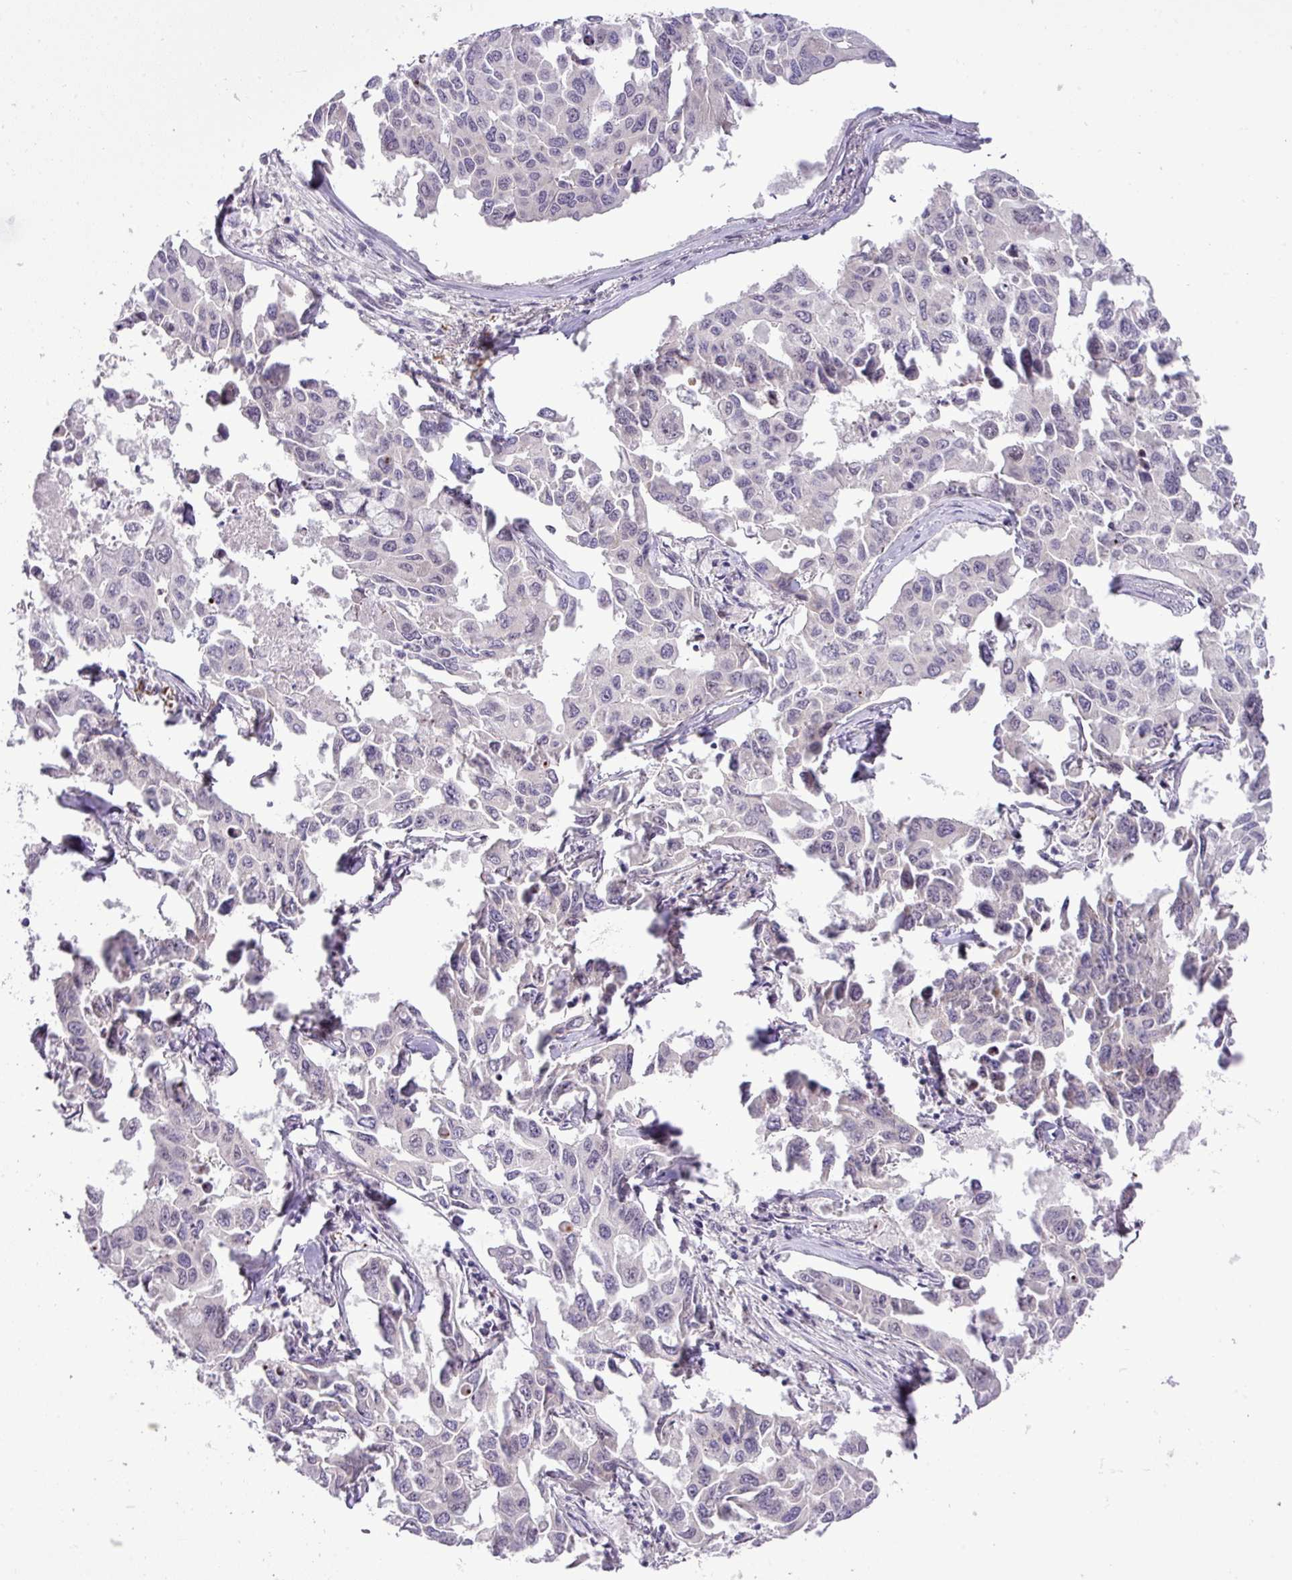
{"staining": {"intensity": "negative", "quantity": "none", "location": "none"}, "tissue": "lung cancer", "cell_type": "Tumor cells", "image_type": "cancer", "snomed": [{"axis": "morphology", "description": "Adenocarcinoma, NOS"}, {"axis": "topography", "description": "Lung"}], "caption": "This is an immunohistochemistry histopathology image of human lung cancer. There is no staining in tumor cells.", "gene": "MAK16", "patient": {"sex": "male", "age": 64}}